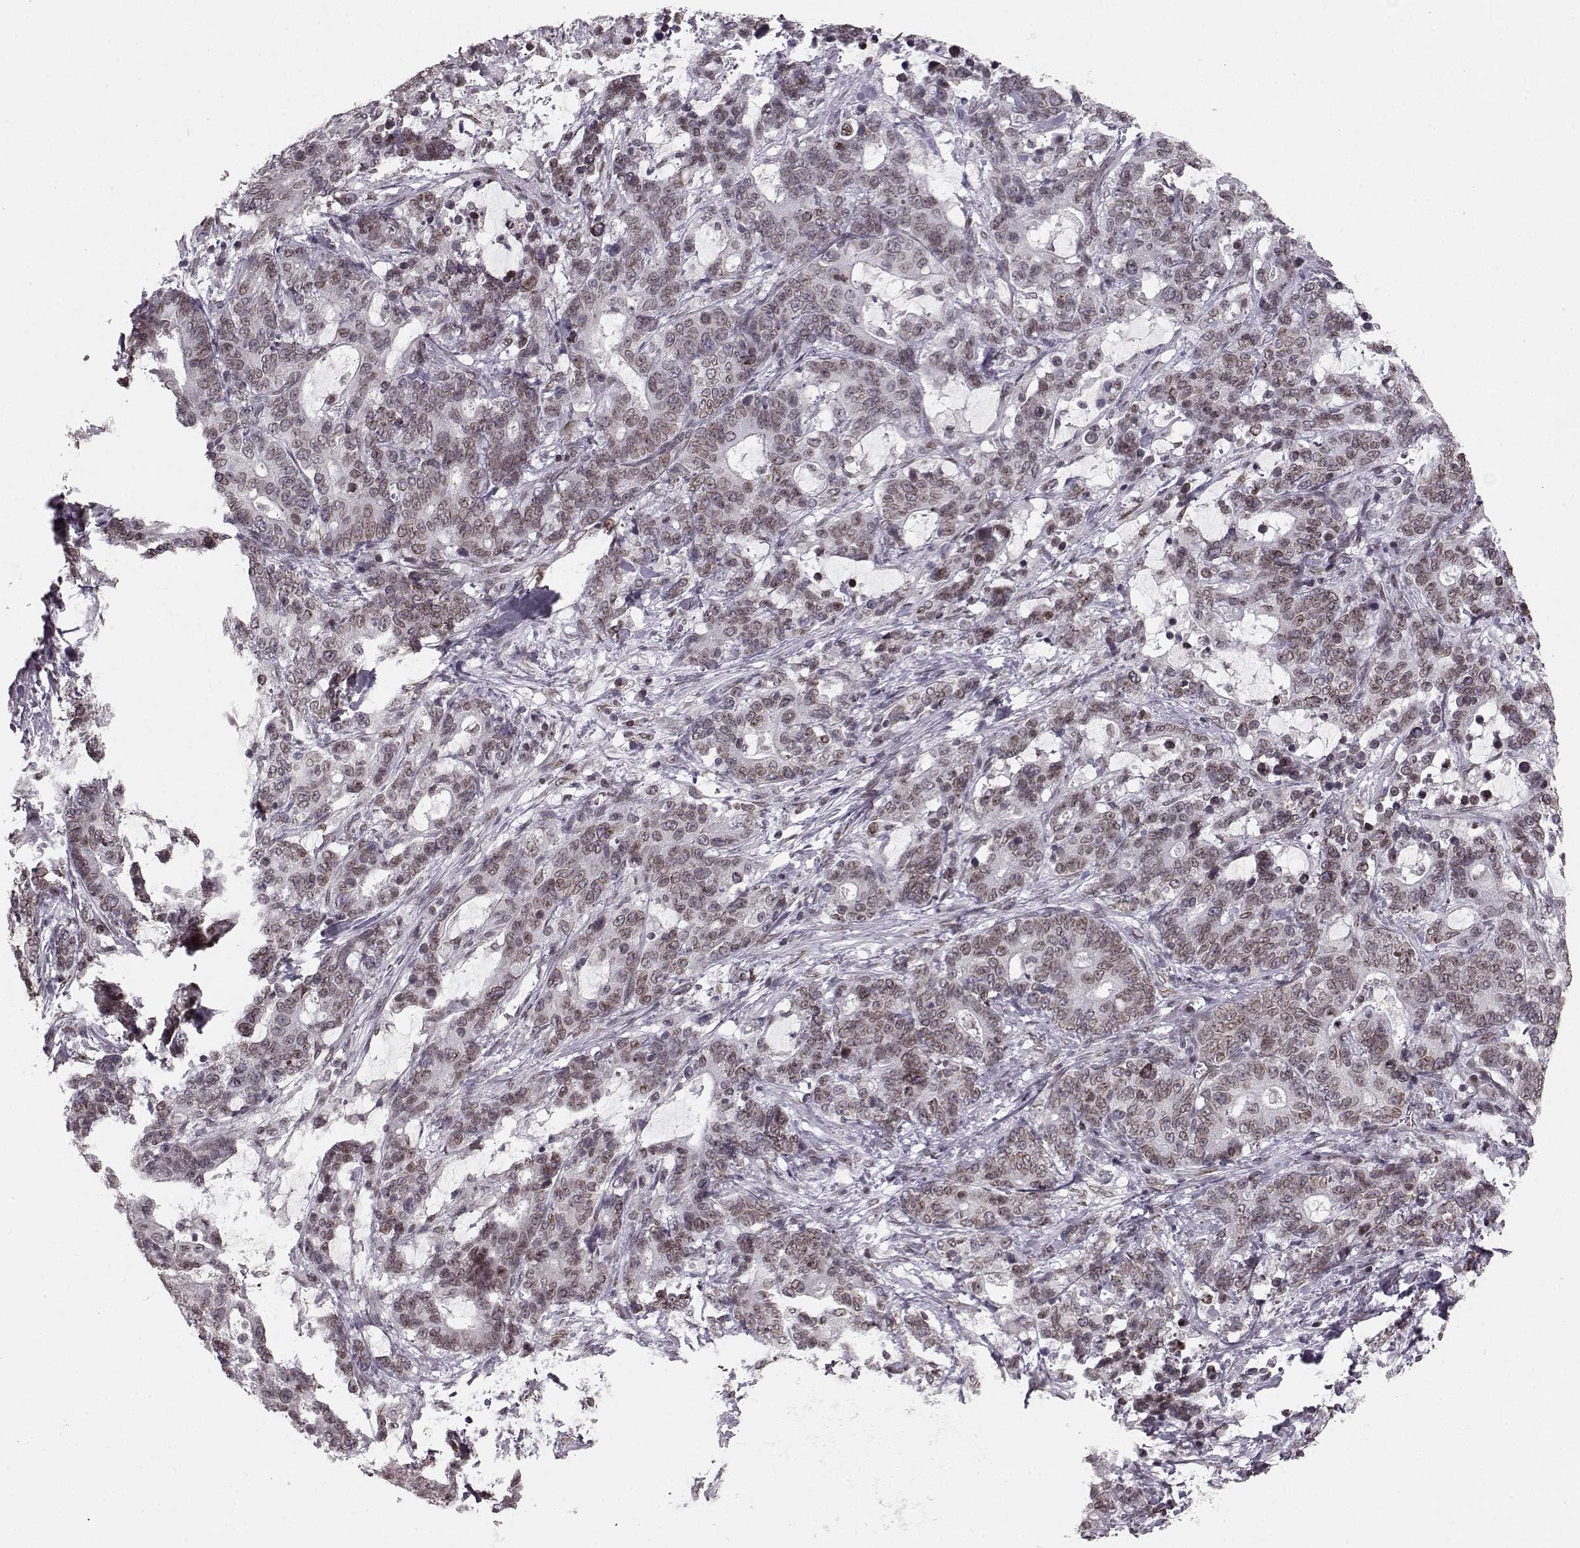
{"staining": {"intensity": "moderate", "quantity": "25%-75%", "location": "cytoplasmic/membranous,nuclear"}, "tissue": "stomach cancer", "cell_type": "Tumor cells", "image_type": "cancer", "snomed": [{"axis": "morphology", "description": "Normal tissue, NOS"}, {"axis": "morphology", "description": "Adenocarcinoma, NOS"}, {"axis": "topography", "description": "Stomach"}], "caption": "Adenocarcinoma (stomach) was stained to show a protein in brown. There is medium levels of moderate cytoplasmic/membranous and nuclear expression in approximately 25%-75% of tumor cells. The staining was performed using DAB (3,3'-diaminobenzidine), with brown indicating positive protein expression. Nuclei are stained blue with hematoxylin.", "gene": "DCAF12", "patient": {"sex": "female", "age": 64}}